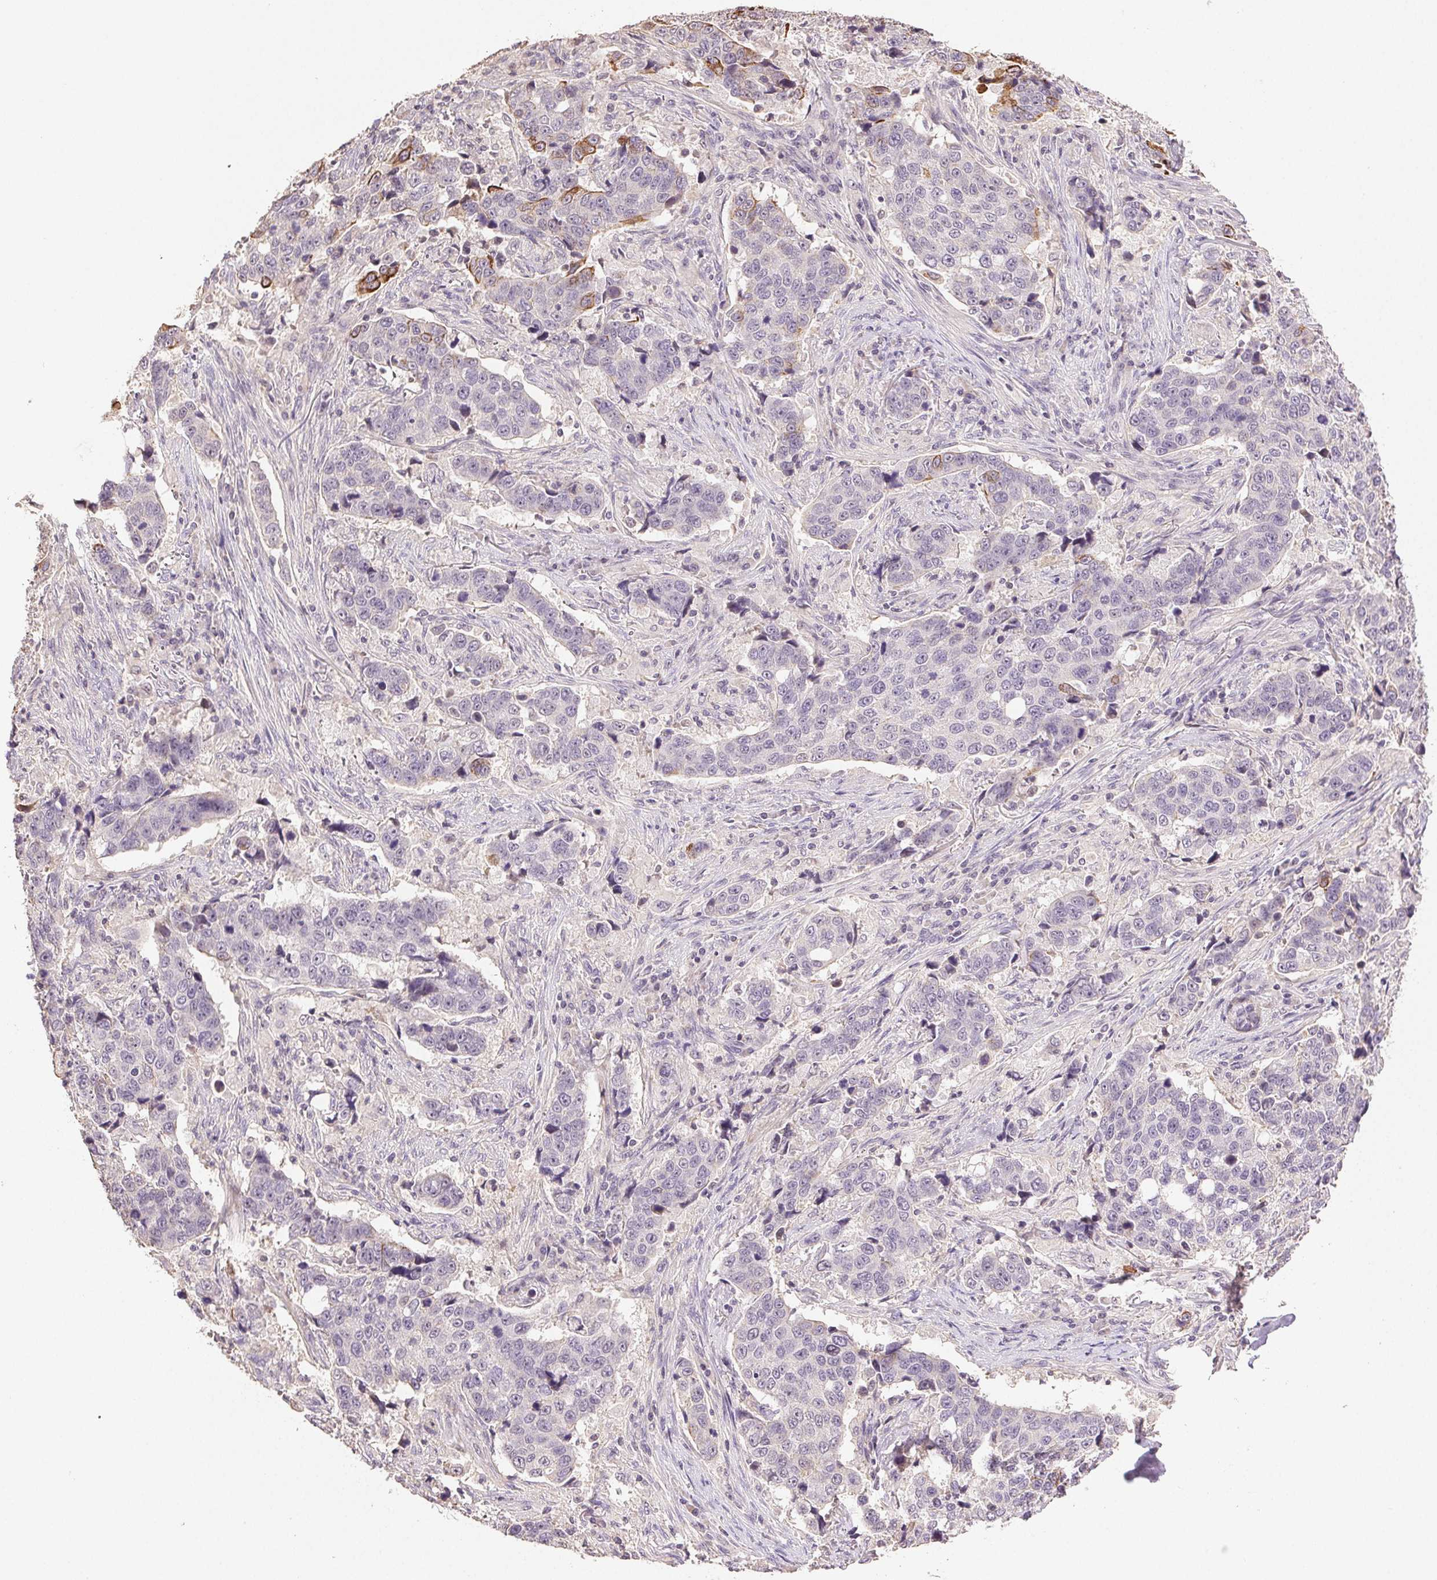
{"staining": {"intensity": "moderate", "quantity": "<25%", "location": "cytoplasmic/membranous"}, "tissue": "lung cancer", "cell_type": "Tumor cells", "image_type": "cancer", "snomed": [{"axis": "morphology", "description": "Squamous cell carcinoma, NOS"}, {"axis": "topography", "description": "Lymph node"}, {"axis": "topography", "description": "Lung"}], "caption": "An image showing moderate cytoplasmic/membranous expression in approximately <25% of tumor cells in lung cancer (squamous cell carcinoma), as visualized by brown immunohistochemical staining.", "gene": "TMEM253", "patient": {"sex": "male", "age": 61}}